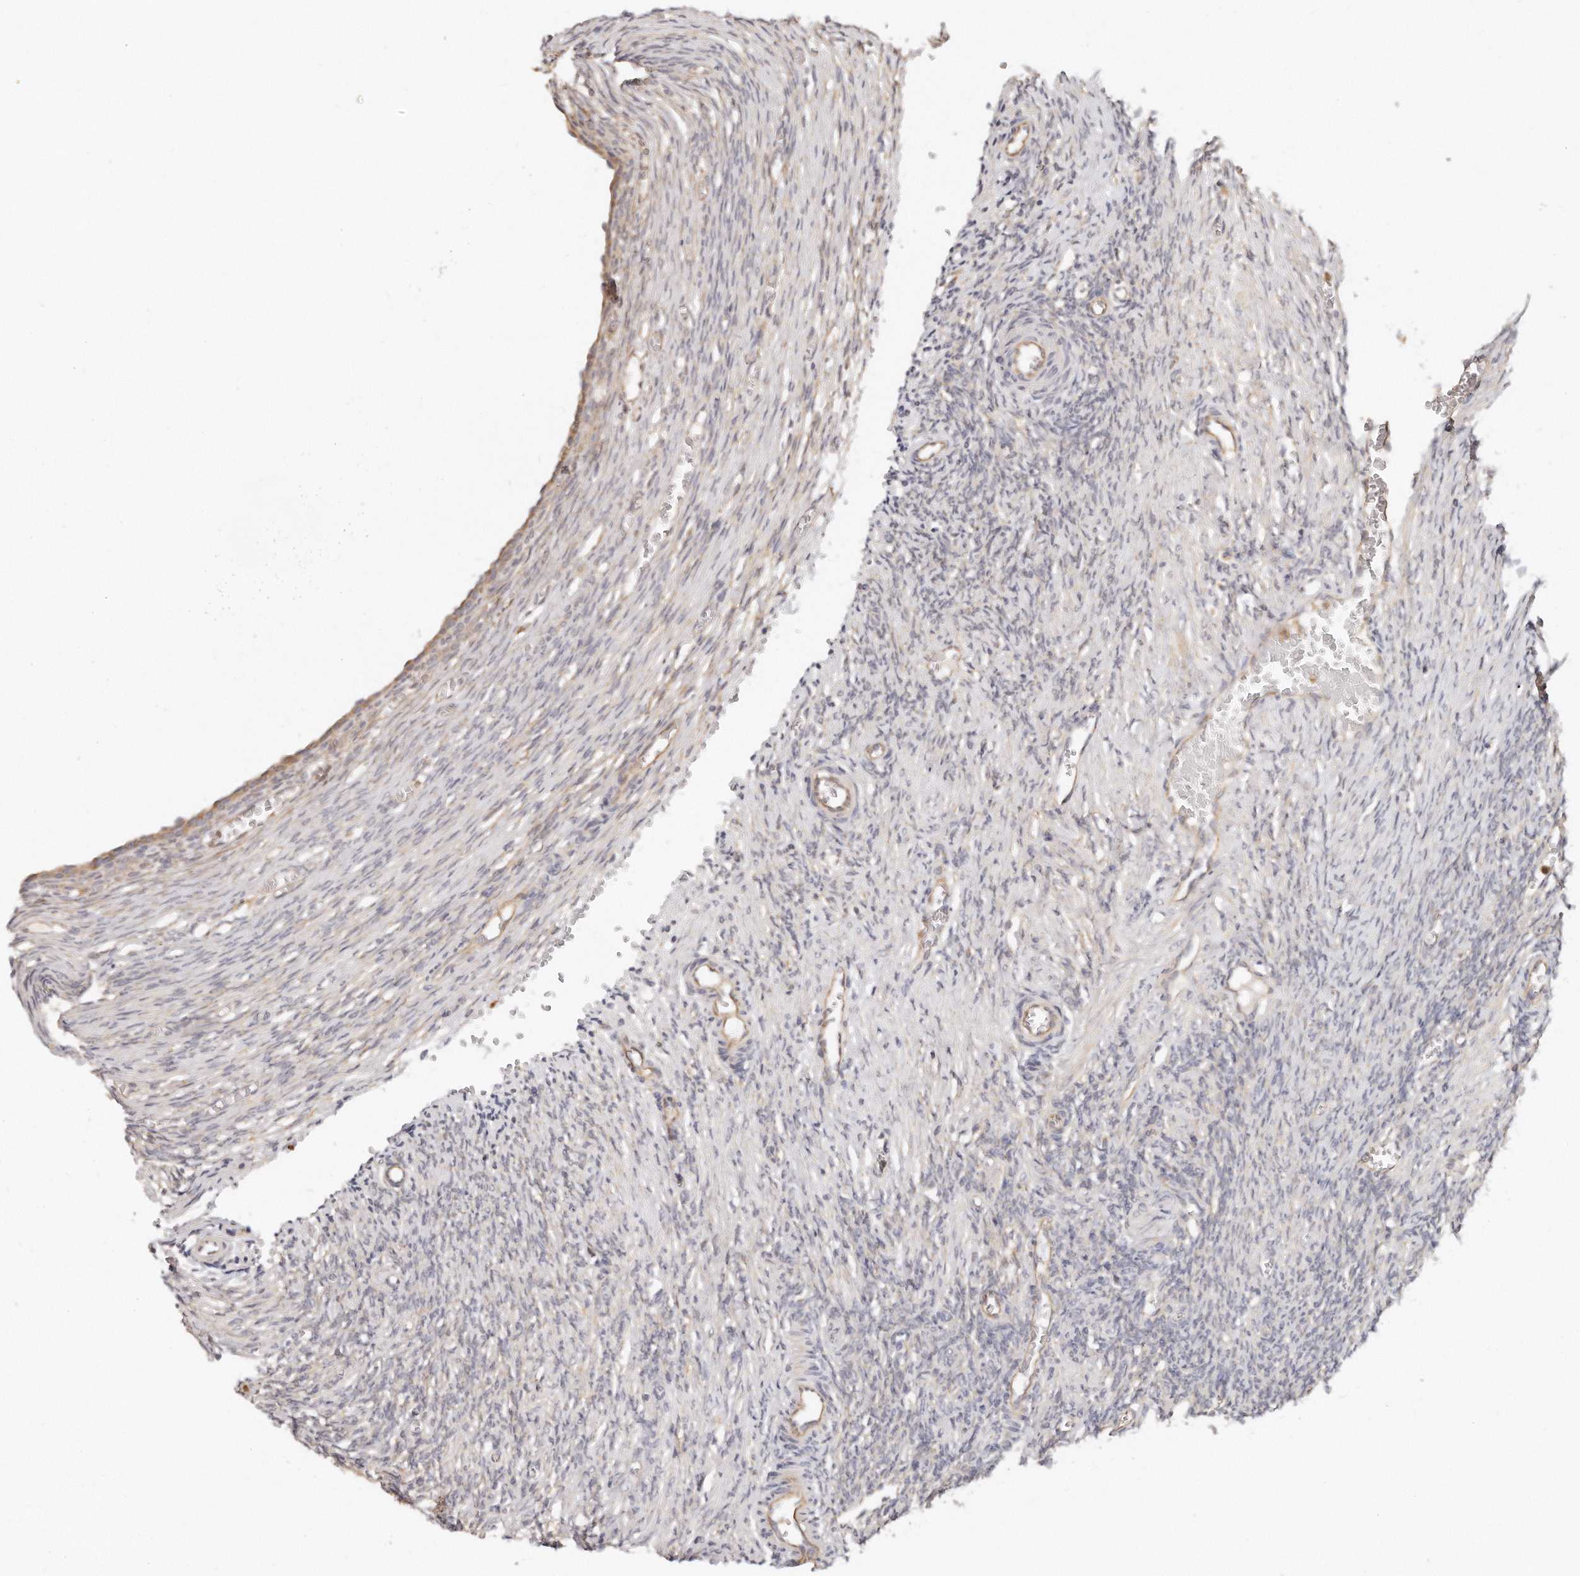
{"staining": {"intensity": "weak", "quantity": "25%-75%", "location": "cytoplasmic/membranous"}, "tissue": "ovary", "cell_type": "Ovarian stroma cells", "image_type": "normal", "snomed": [{"axis": "morphology", "description": "Normal tissue, NOS"}, {"axis": "topography", "description": "Ovary"}], "caption": "A low amount of weak cytoplasmic/membranous positivity is identified in about 25%-75% of ovarian stroma cells in normal ovary.", "gene": "TTLL4", "patient": {"sex": "female", "age": 27}}